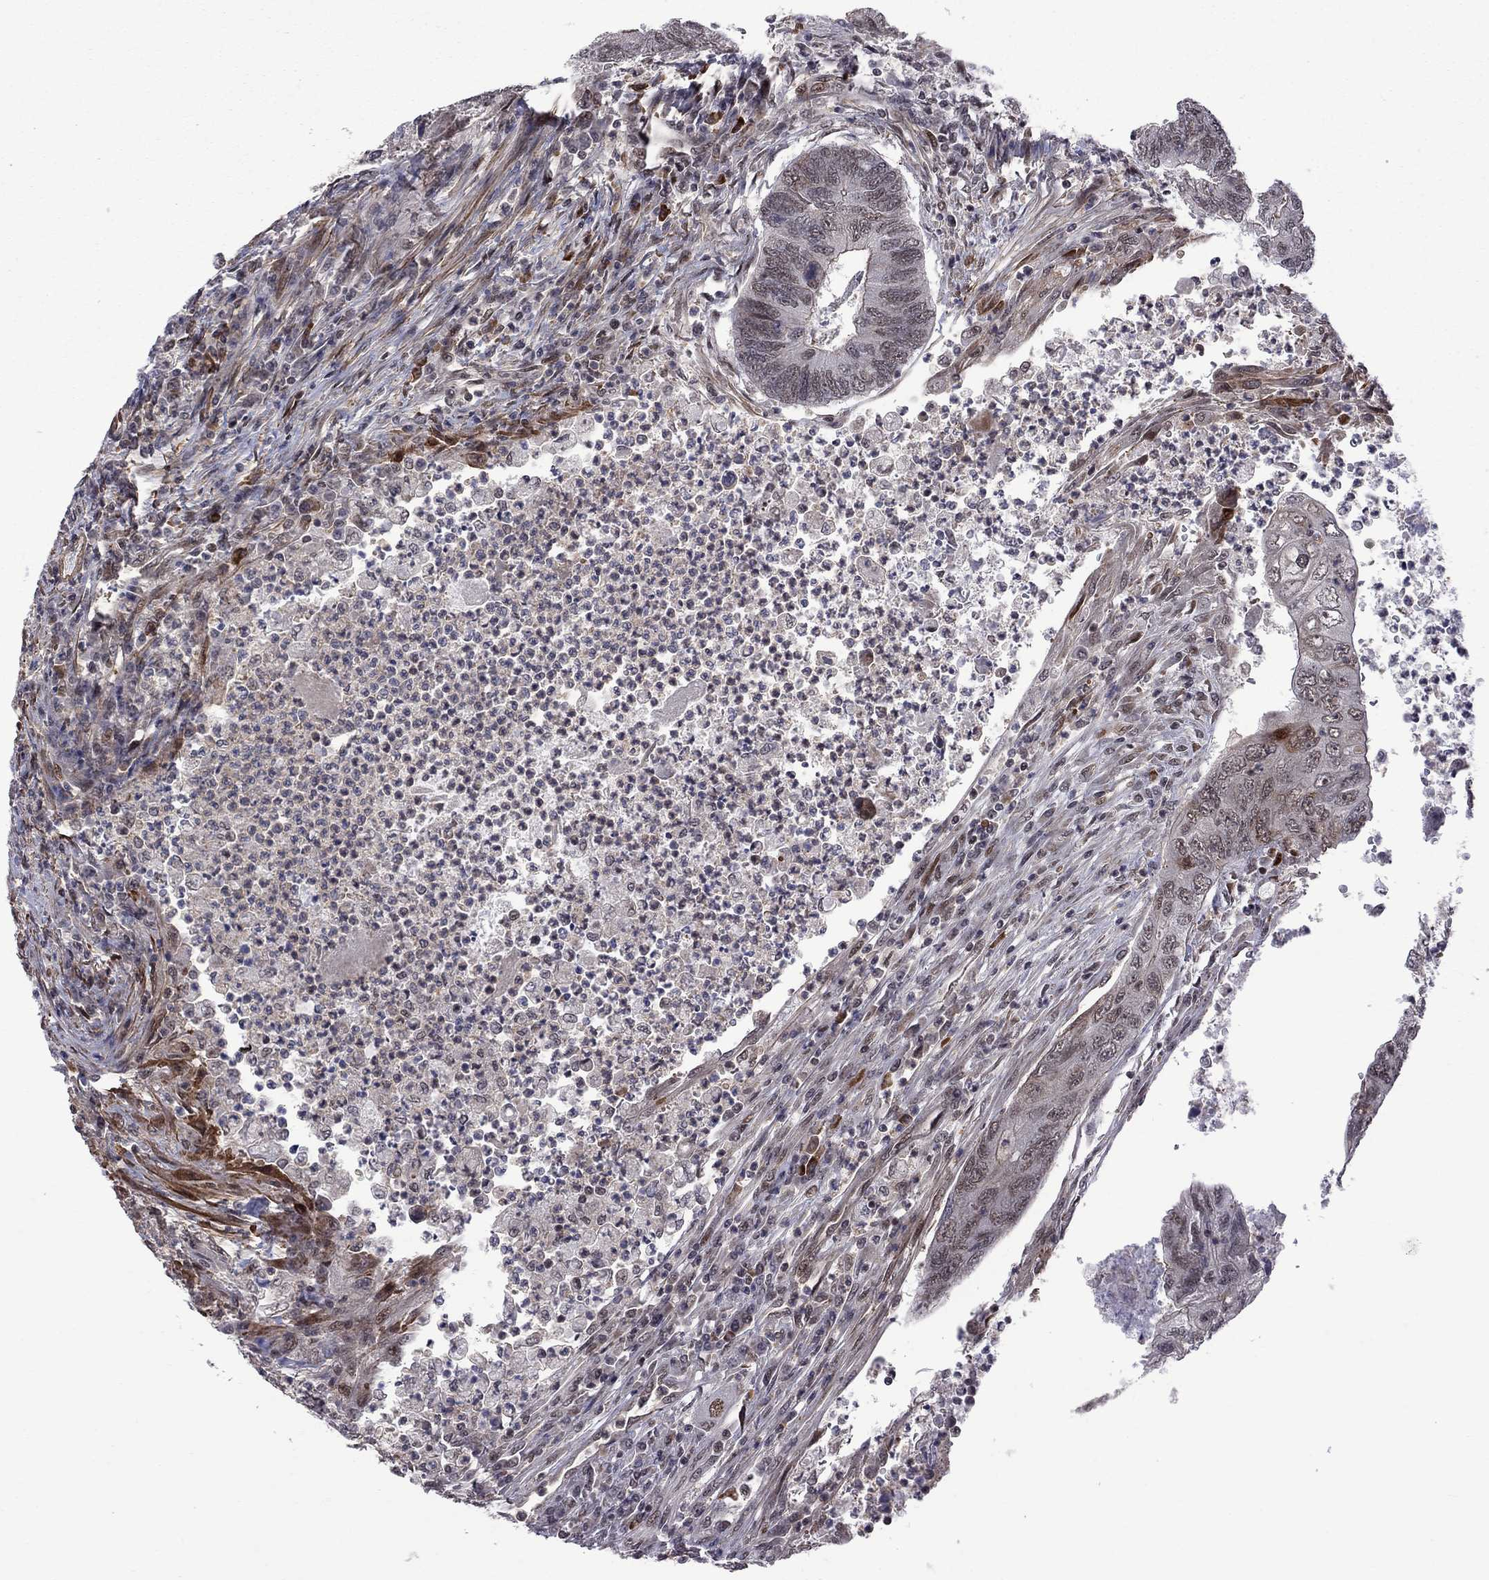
{"staining": {"intensity": "negative", "quantity": "none", "location": "none"}, "tissue": "colorectal cancer", "cell_type": "Tumor cells", "image_type": "cancer", "snomed": [{"axis": "morphology", "description": "Adenocarcinoma, NOS"}, {"axis": "topography", "description": "Colon"}], "caption": "Colorectal cancer (adenocarcinoma) stained for a protein using immunohistochemistry reveals no positivity tumor cells.", "gene": "BRF1", "patient": {"sex": "female", "age": 67}}